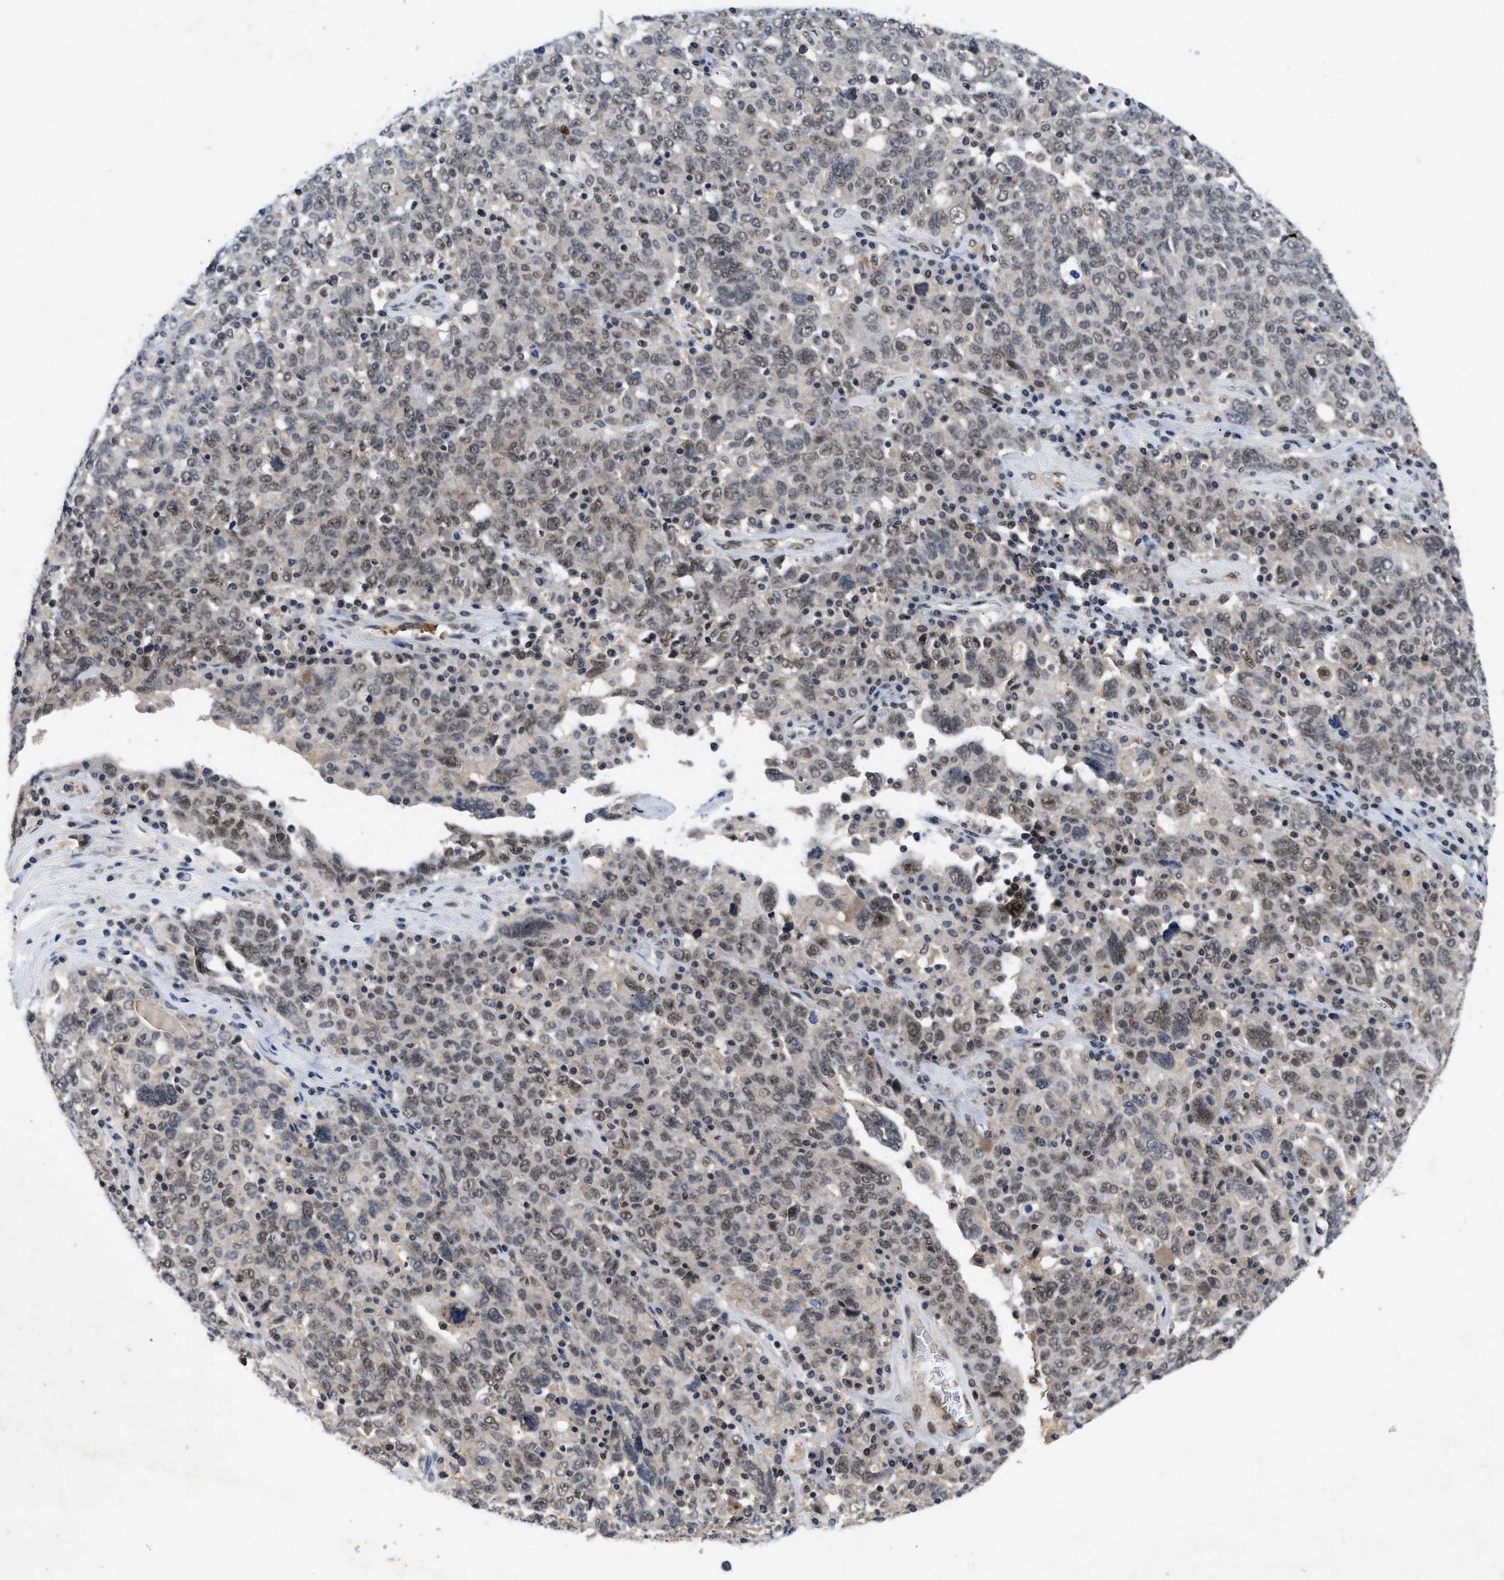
{"staining": {"intensity": "weak", "quantity": ">75%", "location": "nuclear"}, "tissue": "ovarian cancer", "cell_type": "Tumor cells", "image_type": "cancer", "snomed": [{"axis": "morphology", "description": "Carcinoma, endometroid"}, {"axis": "topography", "description": "Ovary"}], "caption": "Endometroid carcinoma (ovarian) tissue shows weak nuclear staining in about >75% of tumor cells, visualized by immunohistochemistry. The staining is performed using DAB (3,3'-diaminobenzidine) brown chromogen to label protein expression. The nuclei are counter-stained blue using hematoxylin.", "gene": "ZNF346", "patient": {"sex": "female", "age": 62}}